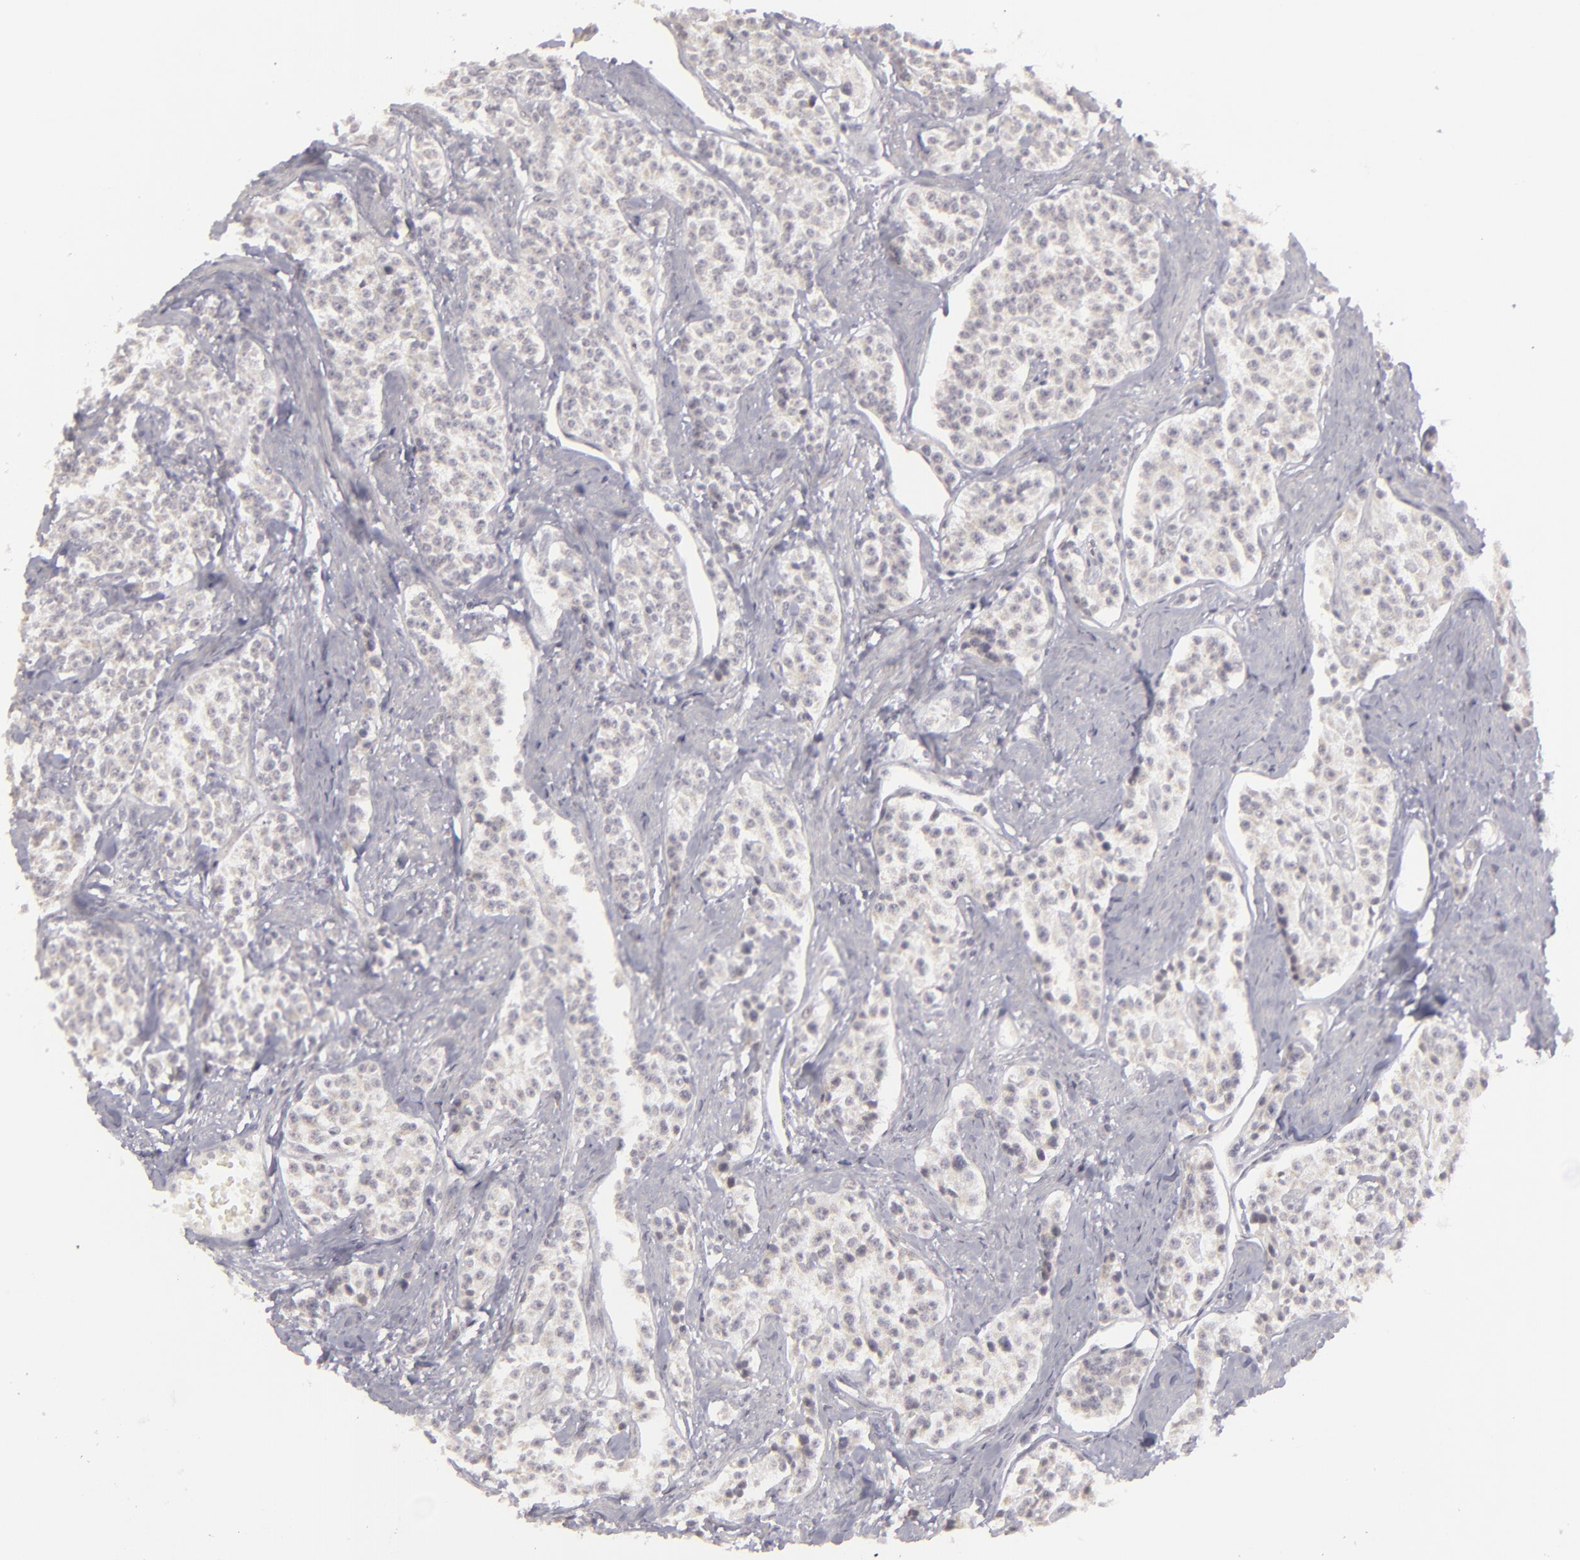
{"staining": {"intensity": "negative", "quantity": "none", "location": "none"}, "tissue": "carcinoid", "cell_type": "Tumor cells", "image_type": "cancer", "snomed": [{"axis": "morphology", "description": "Carcinoid, malignant, NOS"}, {"axis": "topography", "description": "Stomach"}], "caption": "Human carcinoid (malignant) stained for a protein using IHC reveals no positivity in tumor cells.", "gene": "SIX1", "patient": {"sex": "female", "age": 76}}